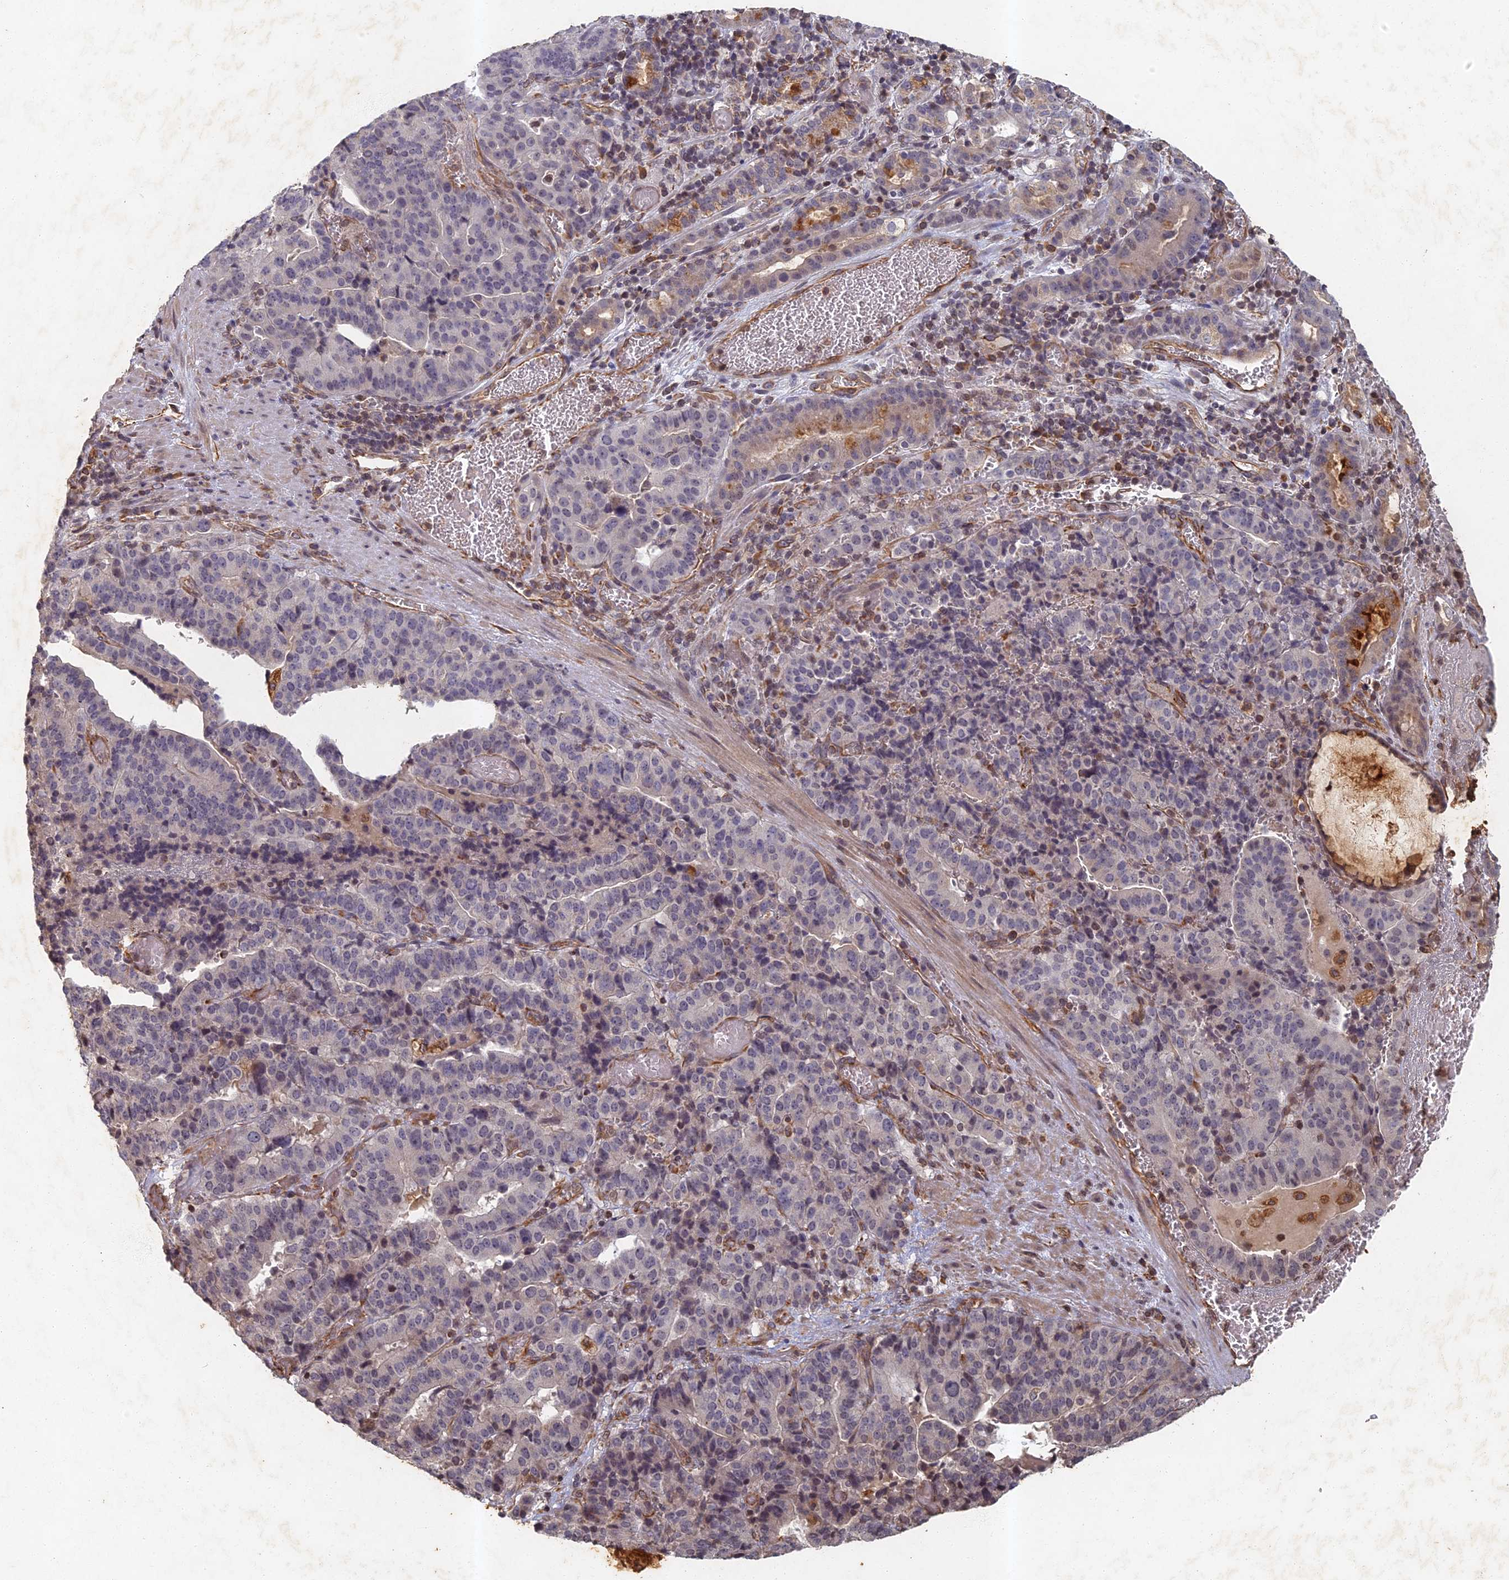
{"staining": {"intensity": "negative", "quantity": "none", "location": "none"}, "tissue": "stomach cancer", "cell_type": "Tumor cells", "image_type": "cancer", "snomed": [{"axis": "morphology", "description": "Adenocarcinoma, NOS"}, {"axis": "topography", "description": "Stomach"}], "caption": "This is a micrograph of immunohistochemistry staining of stomach adenocarcinoma, which shows no positivity in tumor cells.", "gene": "ABCB10", "patient": {"sex": "male", "age": 48}}